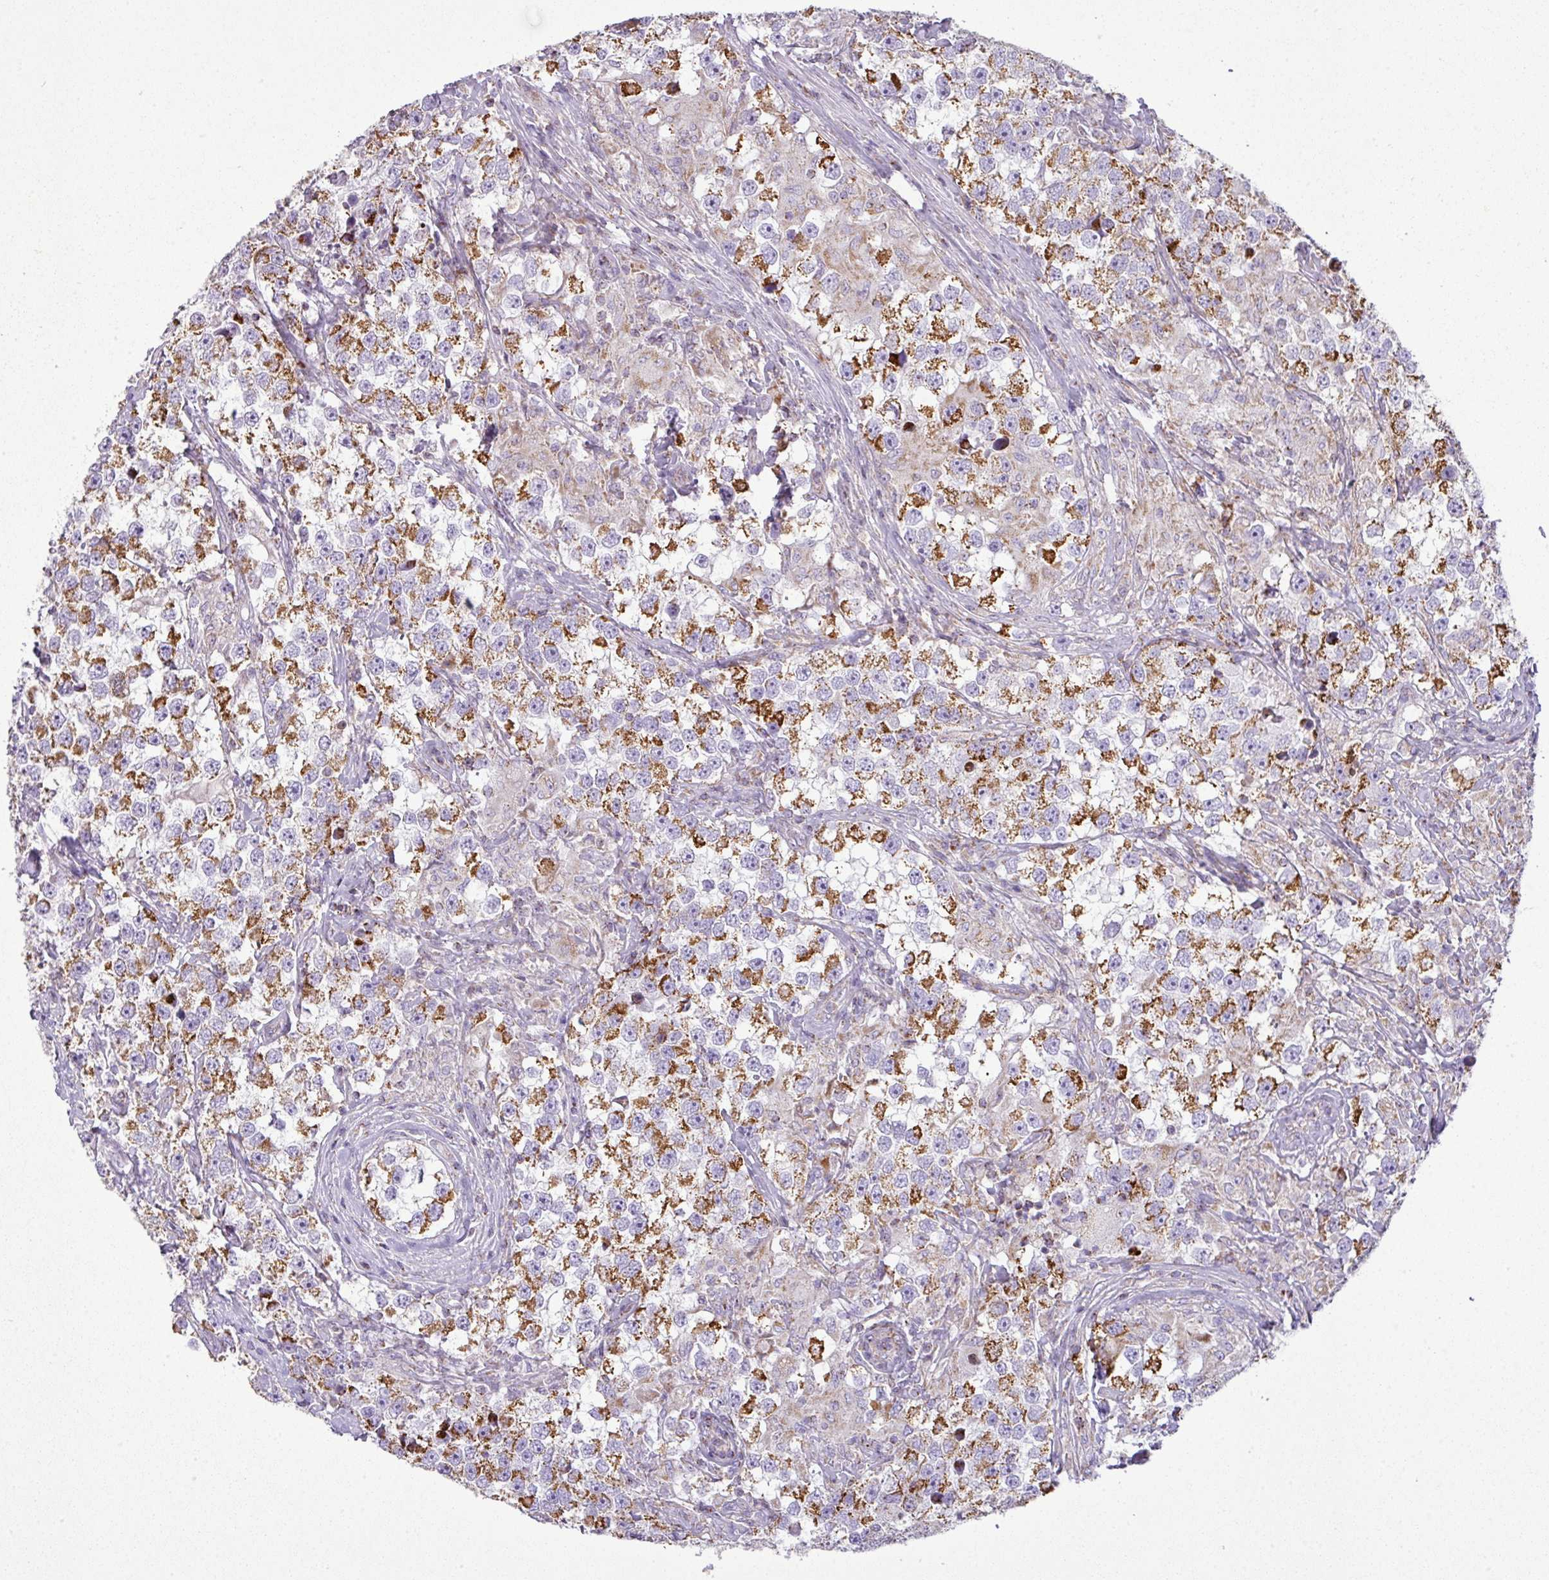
{"staining": {"intensity": "moderate", "quantity": ">75%", "location": "cytoplasmic/membranous"}, "tissue": "testis cancer", "cell_type": "Tumor cells", "image_type": "cancer", "snomed": [{"axis": "morphology", "description": "Seminoma, NOS"}, {"axis": "topography", "description": "Testis"}], "caption": "IHC staining of testis seminoma, which demonstrates medium levels of moderate cytoplasmic/membranous staining in approximately >75% of tumor cells indicating moderate cytoplasmic/membranous protein staining. The staining was performed using DAB (3,3'-diaminobenzidine) (brown) for protein detection and nuclei were counterstained in hematoxylin (blue).", "gene": "ZNF81", "patient": {"sex": "male", "age": 46}}